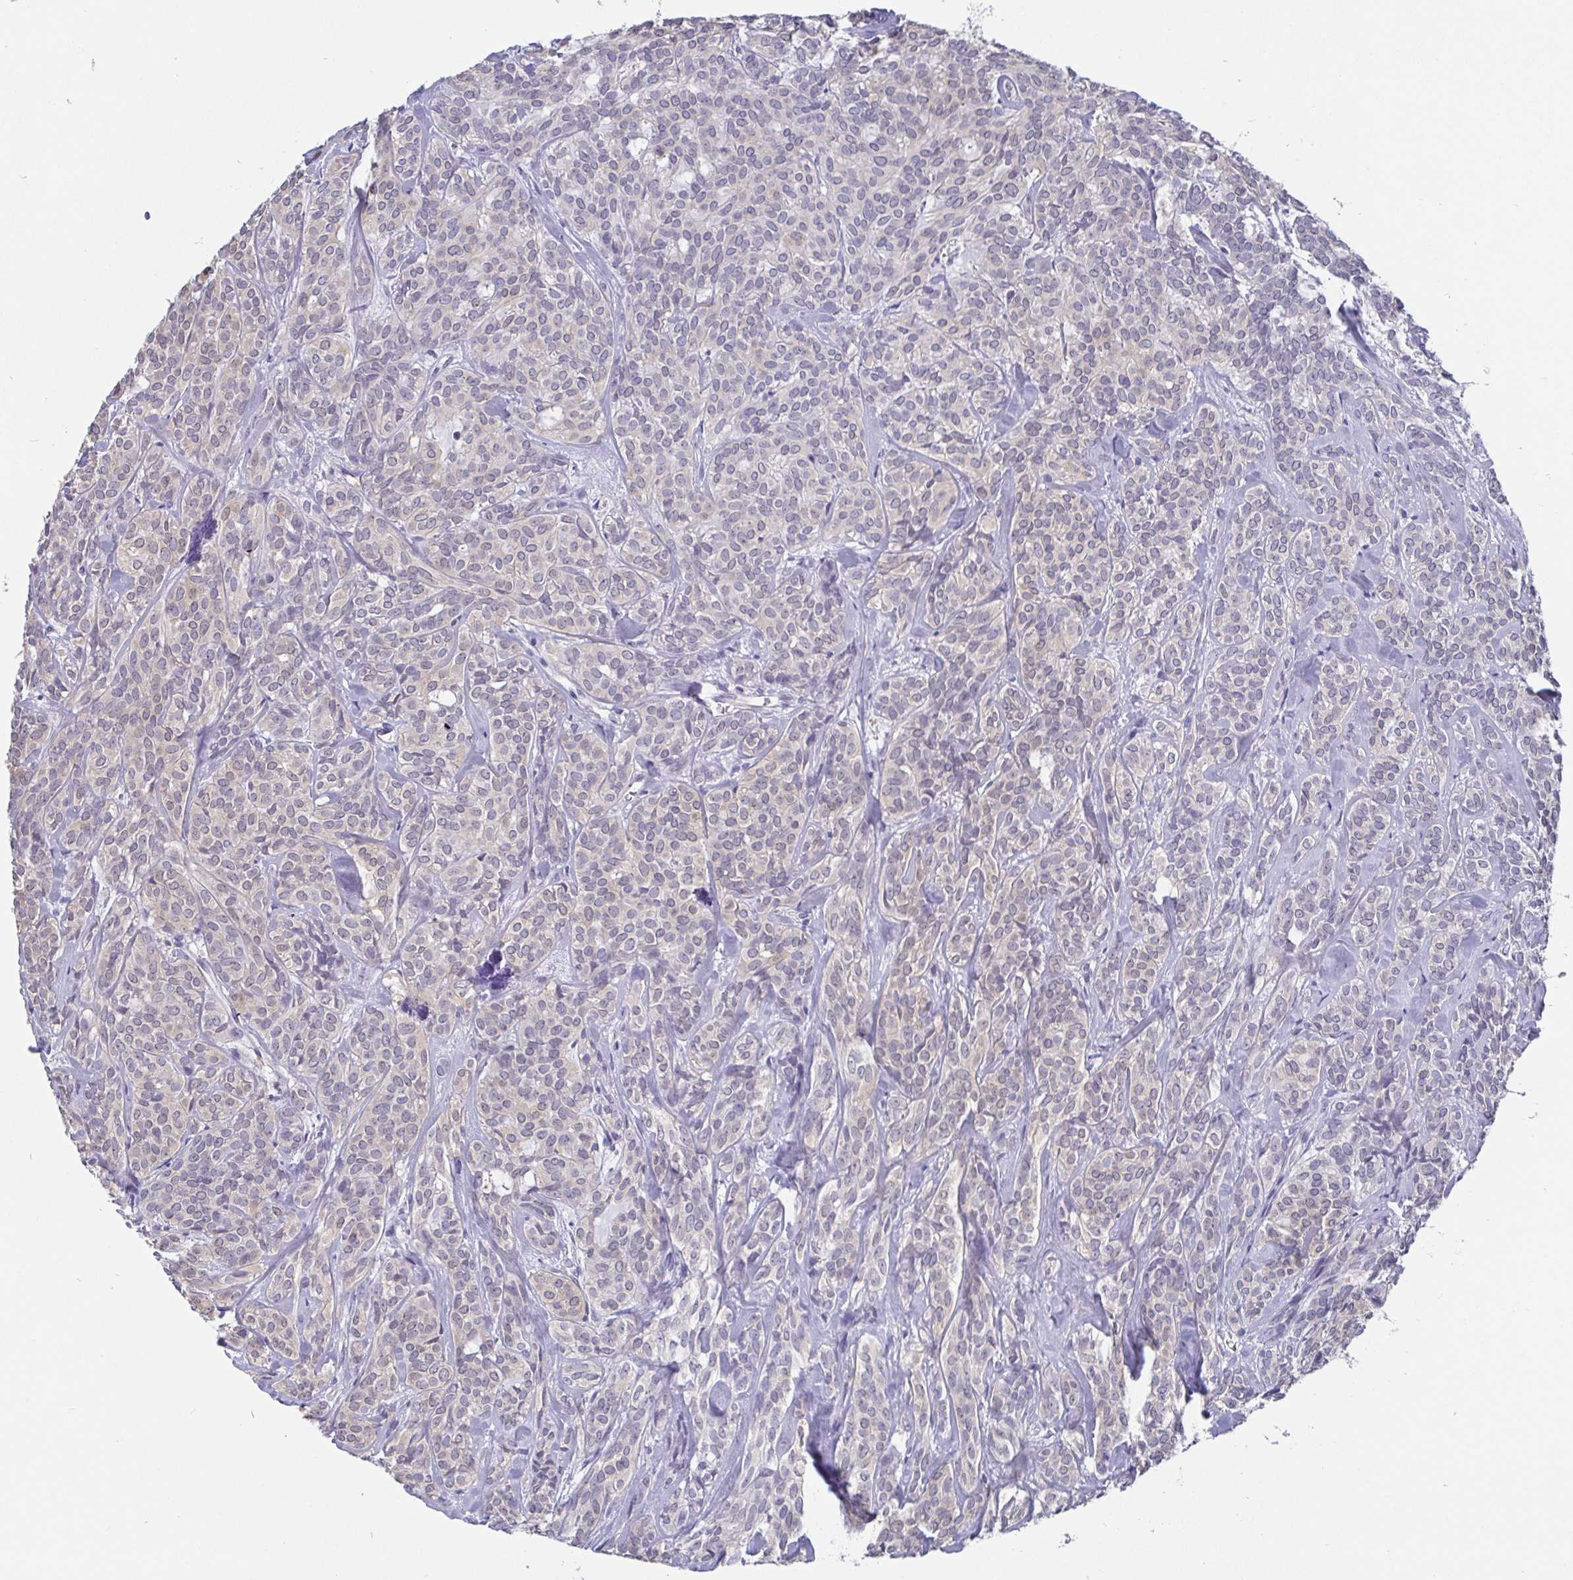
{"staining": {"intensity": "negative", "quantity": "none", "location": "none"}, "tissue": "head and neck cancer", "cell_type": "Tumor cells", "image_type": "cancer", "snomed": [{"axis": "morphology", "description": "Adenocarcinoma, NOS"}, {"axis": "topography", "description": "Head-Neck"}], "caption": "Immunohistochemical staining of adenocarcinoma (head and neck) reveals no significant staining in tumor cells.", "gene": "IDH1", "patient": {"sex": "female", "age": 57}}